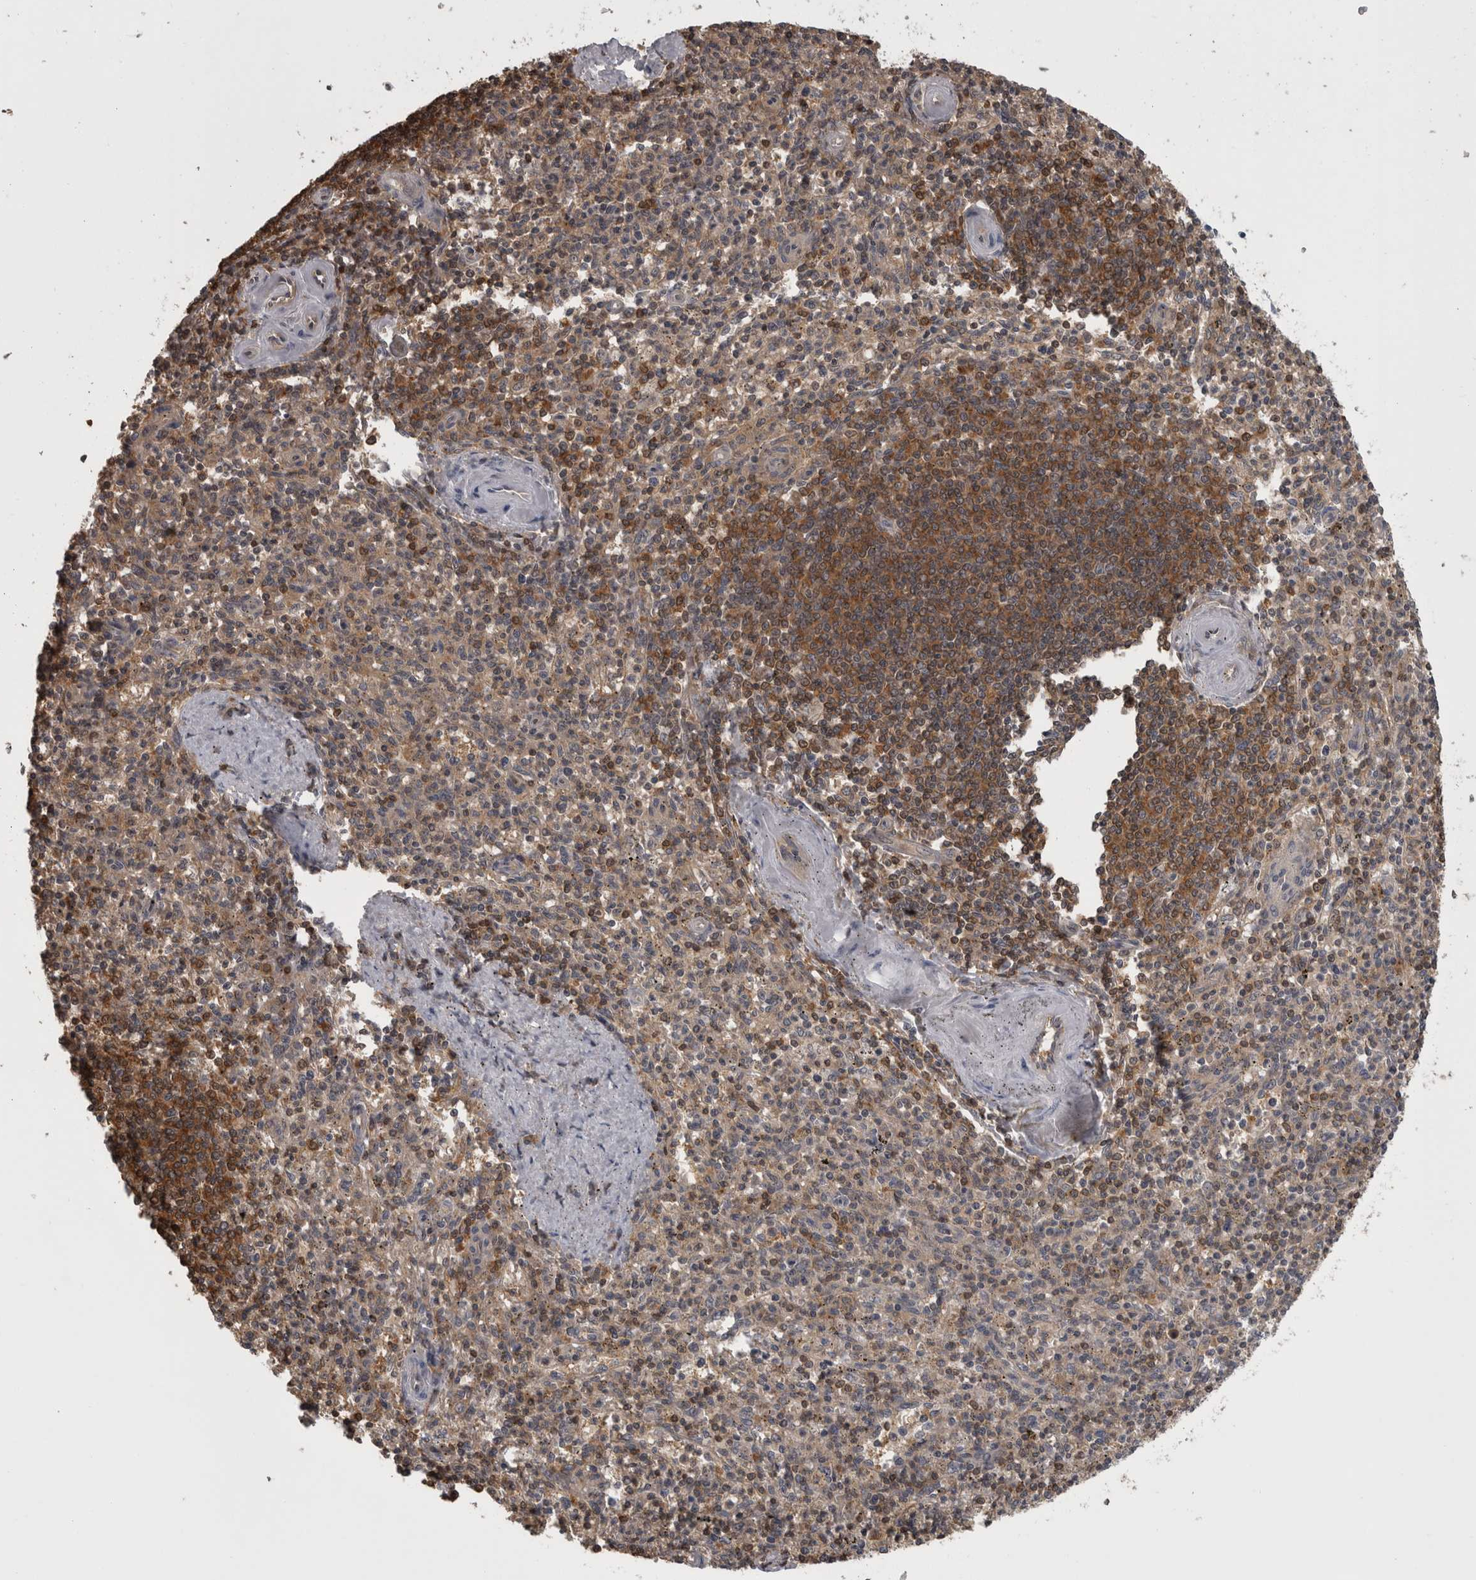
{"staining": {"intensity": "moderate", "quantity": "<25%", "location": "cytoplasmic/membranous"}, "tissue": "spleen", "cell_type": "Cells in red pulp", "image_type": "normal", "snomed": [{"axis": "morphology", "description": "Normal tissue, NOS"}, {"axis": "topography", "description": "Spleen"}], "caption": "Cells in red pulp demonstrate moderate cytoplasmic/membranous positivity in about <25% of cells in benign spleen. (IHC, brightfield microscopy, high magnification).", "gene": "APRT", "patient": {"sex": "male", "age": 72}}